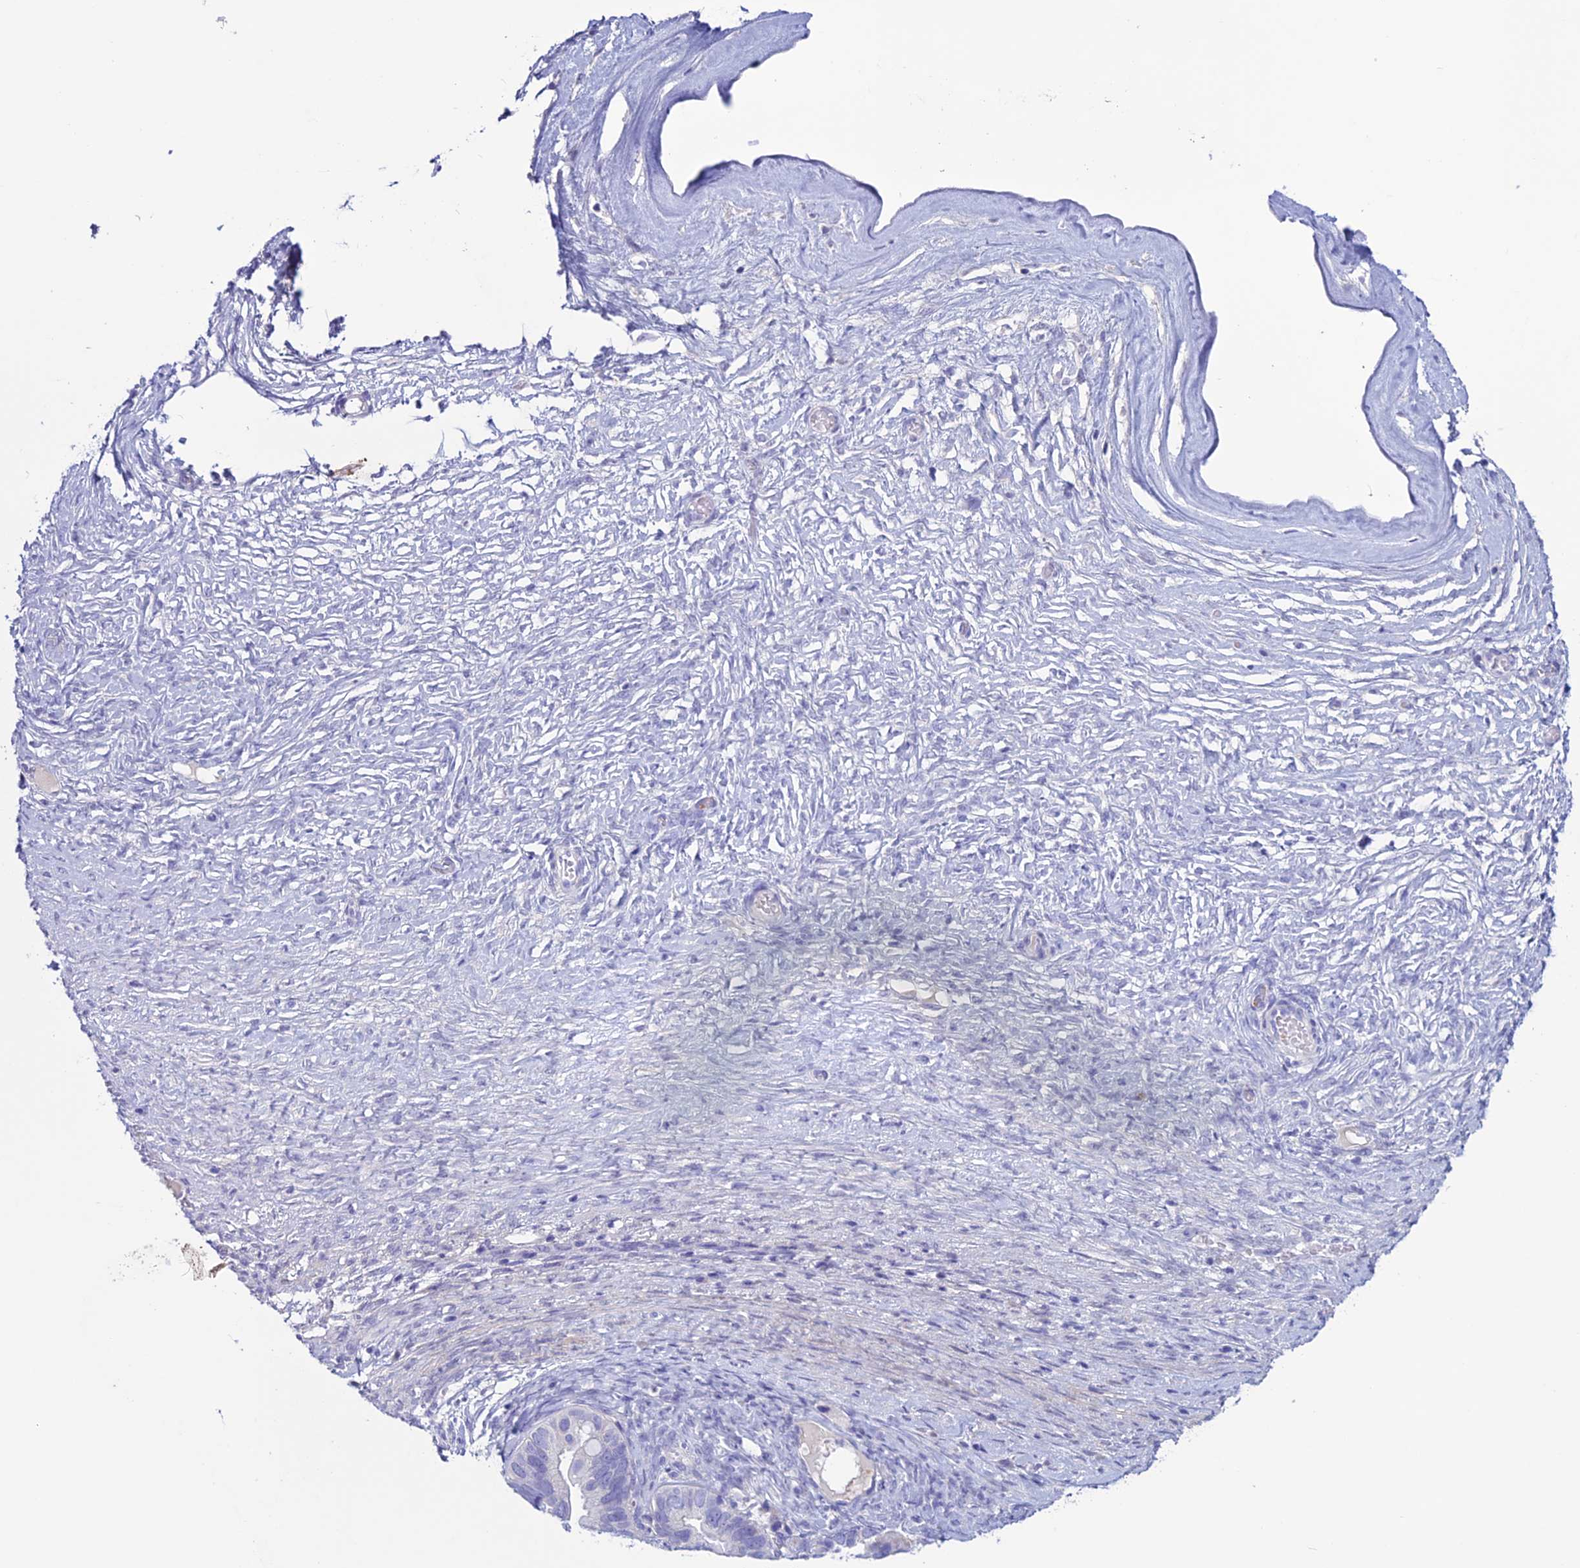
{"staining": {"intensity": "negative", "quantity": "none", "location": "none"}, "tissue": "ovarian cancer", "cell_type": "Tumor cells", "image_type": "cancer", "snomed": [{"axis": "morphology", "description": "Cystadenocarcinoma, serous, NOS"}, {"axis": "topography", "description": "Ovary"}], "caption": "Tumor cells are negative for brown protein staining in ovarian cancer (serous cystadenocarcinoma).", "gene": "CLEC2L", "patient": {"sex": "female", "age": 56}}